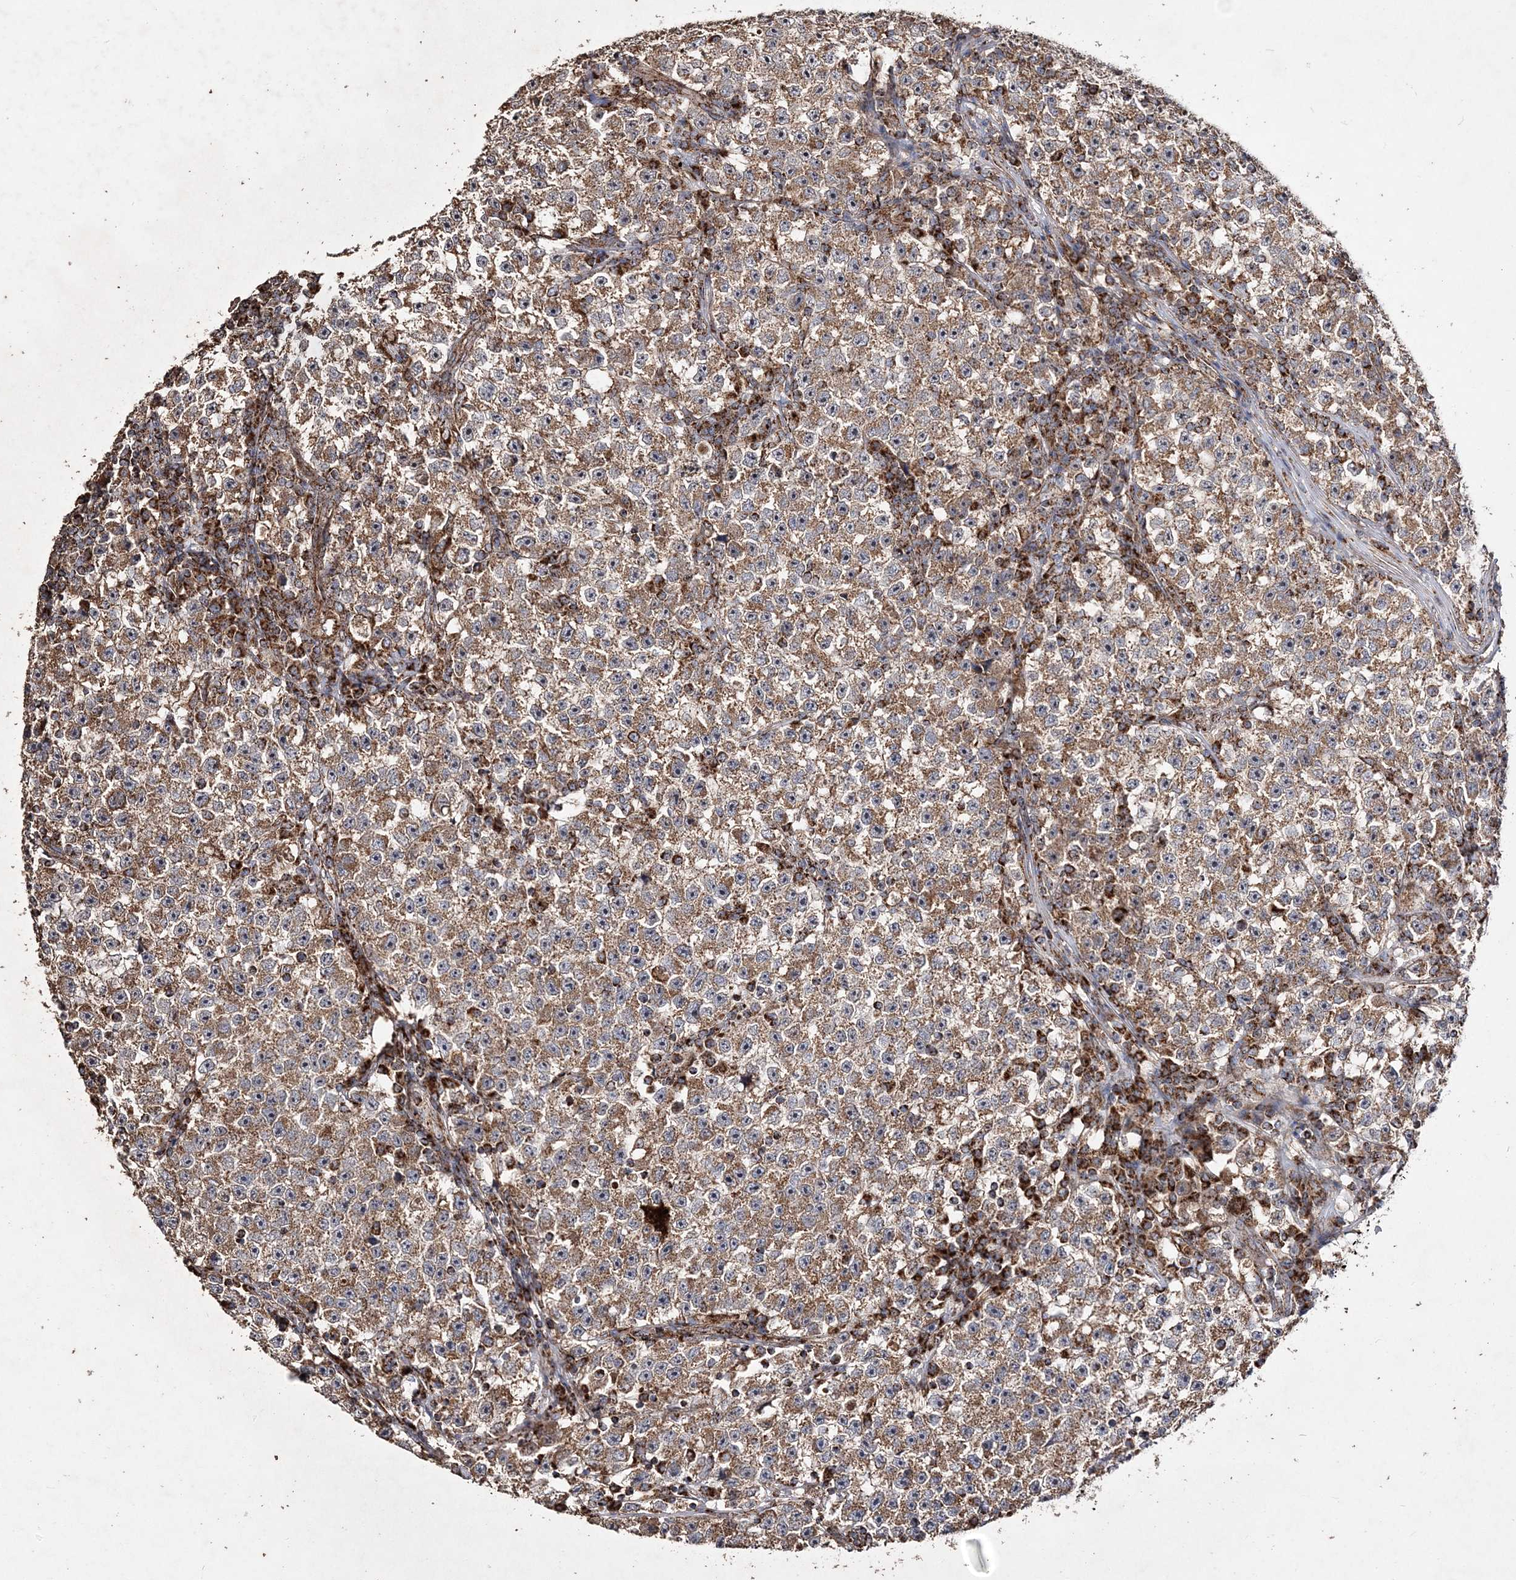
{"staining": {"intensity": "moderate", "quantity": ">75%", "location": "cytoplasmic/membranous"}, "tissue": "testis cancer", "cell_type": "Tumor cells", "image_type": "cancer", "snomed": [{"axis": "morphology", "description": "Seminoma, NOS"}, {"axis": "topography", "description": "Testis"}], "caption": "An immunohistochemistry (IHC) photomicrograph of tumor tissue is shown. Protein staining in brown labels moderate cytoplasmic/membranous positivity in testis cancer within tumor cells. Using DAB (3,3'-diaminobenzidine) (brown) and hematoxylin (blue) stains, captured at high magnification using brightfield microscopy.", "gene": "POC5", "patient": {"sex": "male", "age": 22}}